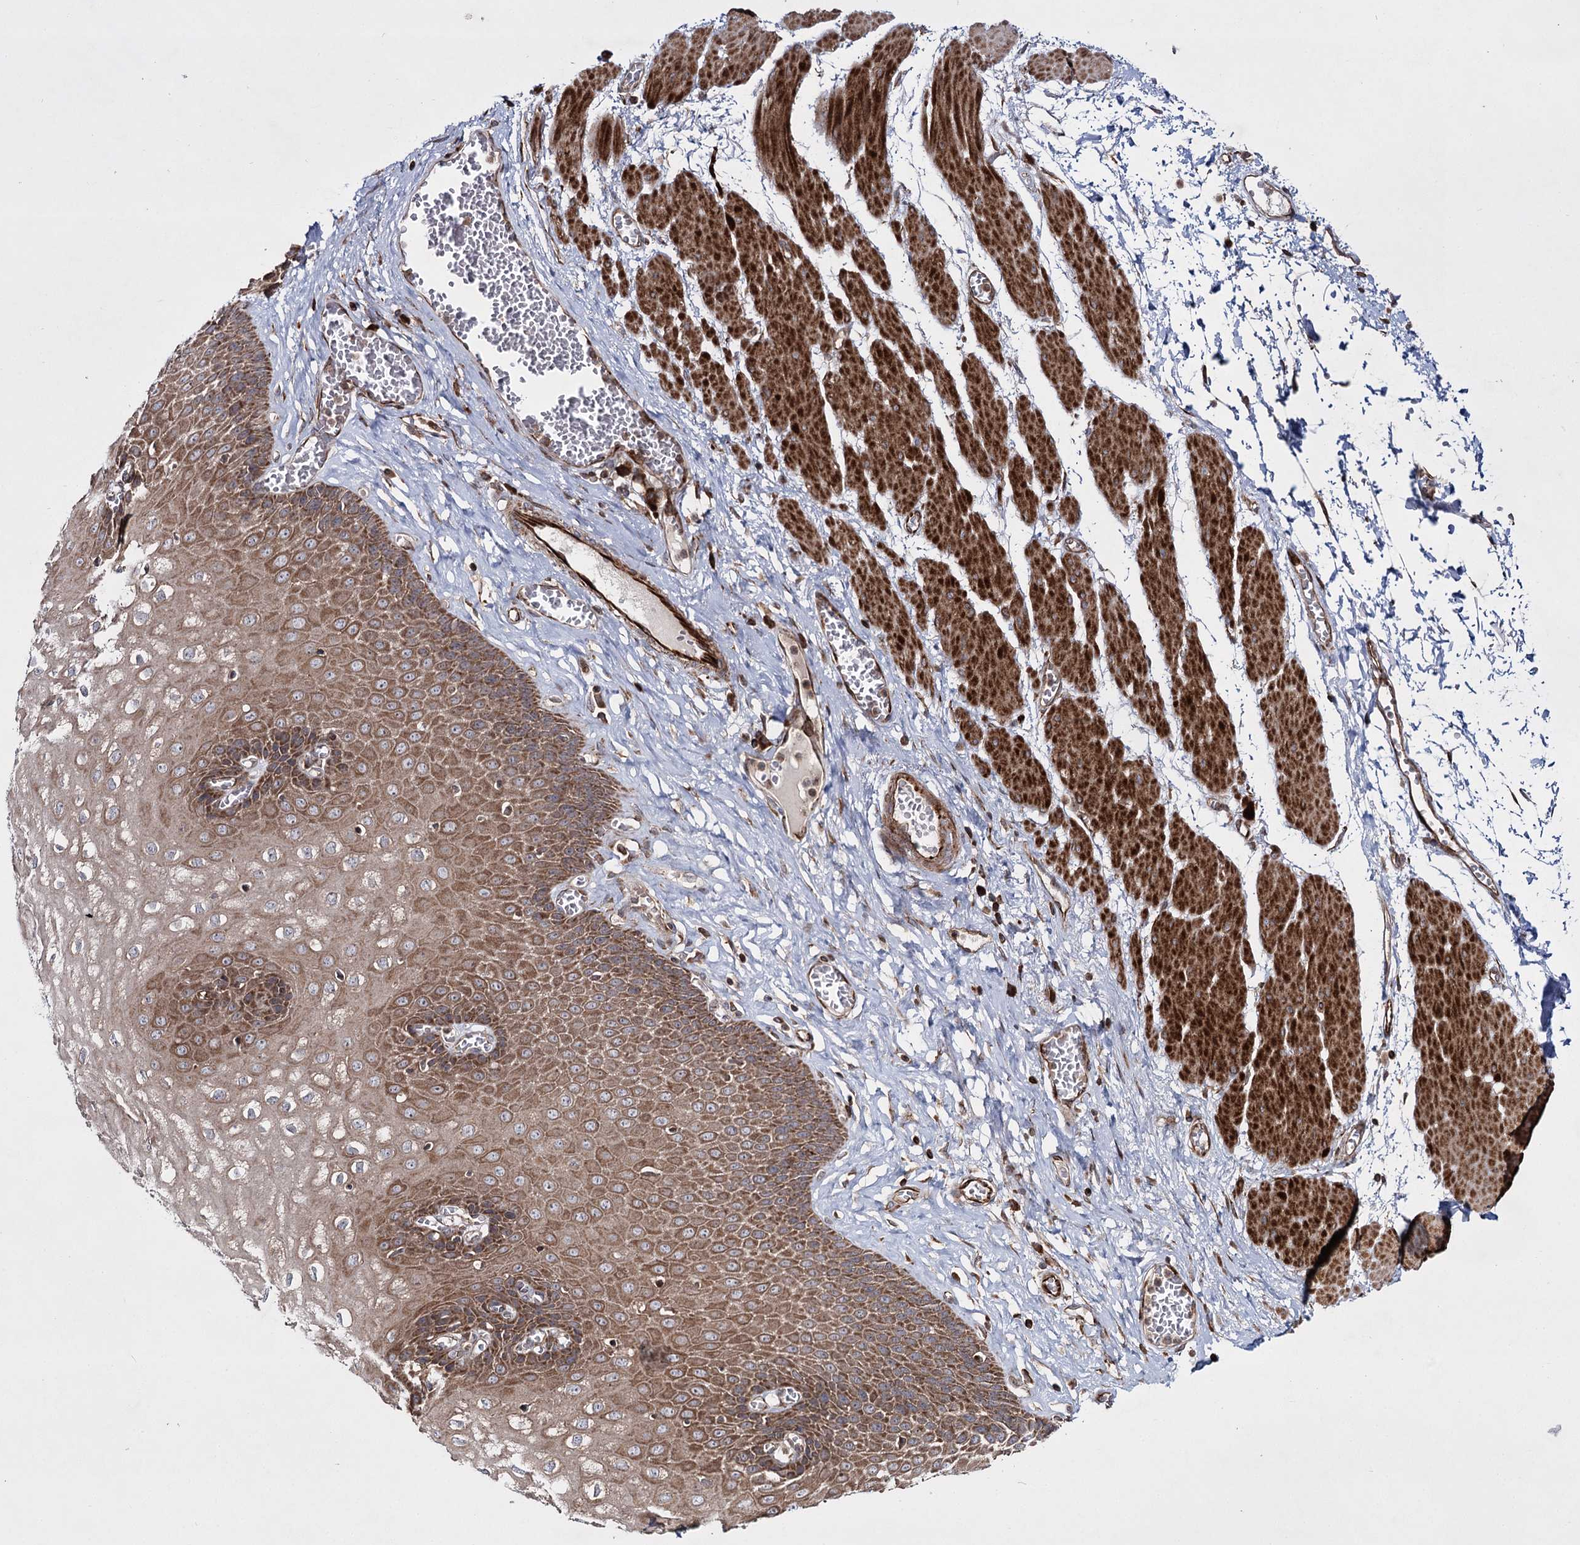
{"staining": {"intensity": "moderate", "quantity": ">75%", "location": "cytoplasmic/membranous"}, "tissue": "esophagus", "cell_type": "Squamous epithelial cells", "image_type": "normal", "snomed": [{"axis": "morphology", "description": "Normal tissue, NOS"}, {"axis": "topography", "description": "Esophagus"}], "caption": "Benign esophagus reveals moderate cytoplasmic/membranous expression in approximately >75% of squamous epithelial cells, visualized by immunohistochemistry.", "gene": "HECTD2", "patient": {"sex": "male", "age": 60}}